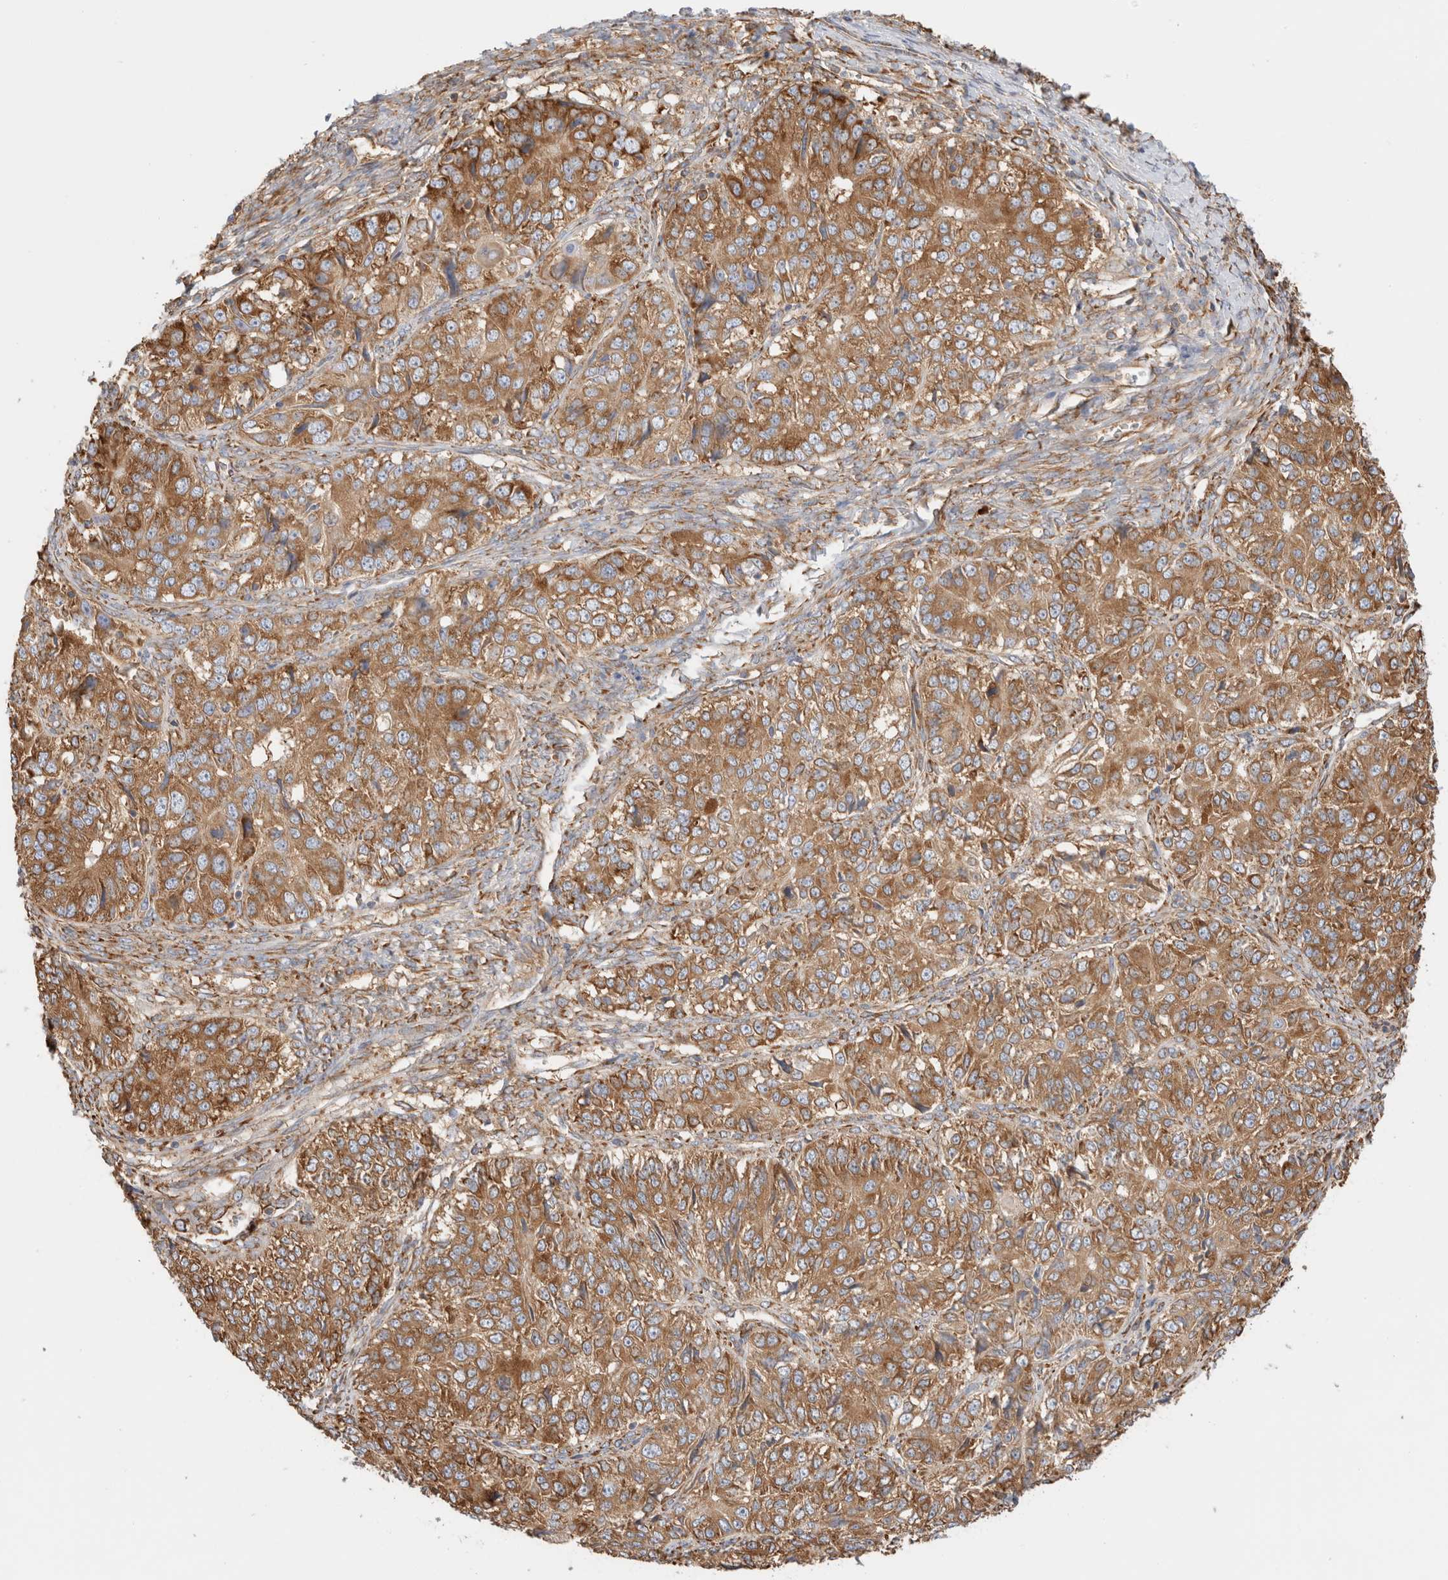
{"staining": {"intensity": "moderate", "quantity": ">75%", "location": "cytoplasmic/membranous"}, "tissue": "ovarian cancer", "cell_type": "Tumor cells", "image_type": "cancer", "snomed": [{"axis": "morphology", "description": "Carcinoma, endometroid"}, {"axis": "topography", "description": "Ovary"}], "caption": "About >75% of tumor cells in ovarian cancer demonstrate moderate cytoplasmic/membranous protein expression as visualized by brown immunohistochemical staining.", "gene": "ZC2HC1A", "patient": {"sex": "female", "age": 51}}